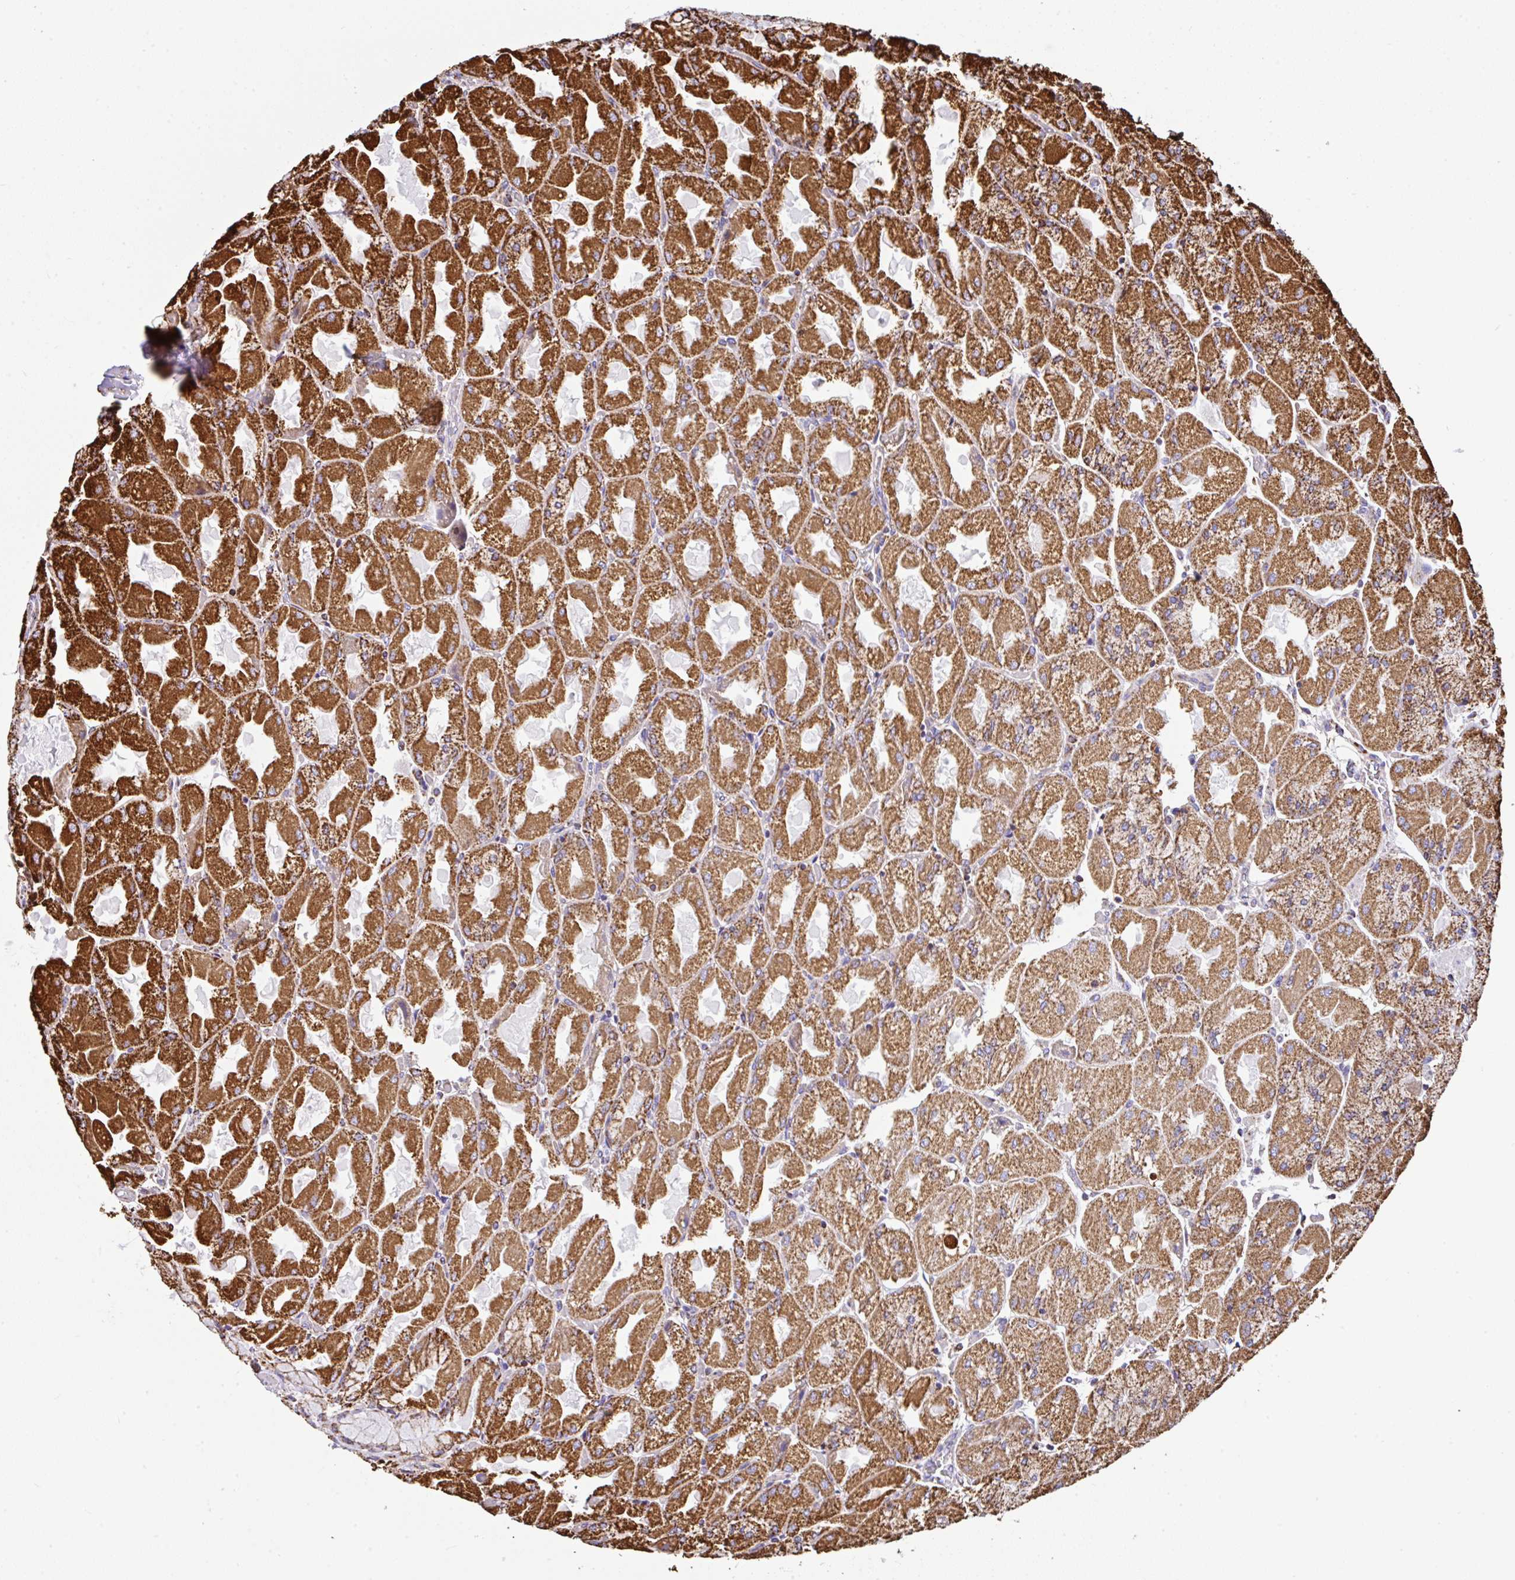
{"staining": {"intensity": "strong", "quantity": ">75%", "location": "cytoplasmic/membranous"}, "tissue": "stomach", "cell_type": "Glandular cells", "image_type": "normal", "snomed": [{"axis": "morphology", "description": "Normal tissue, NOS"}, {"axis": "topography", "description": "Stomach"}], "caption": "Immunohistochemical staining of unremarkable stomach displays high levels of strong cytoplasmic/membranous staining in about >75% of glandular cells.", "gene": "ANKRD33B", "patient": {"sex": "female", "age": 61}}